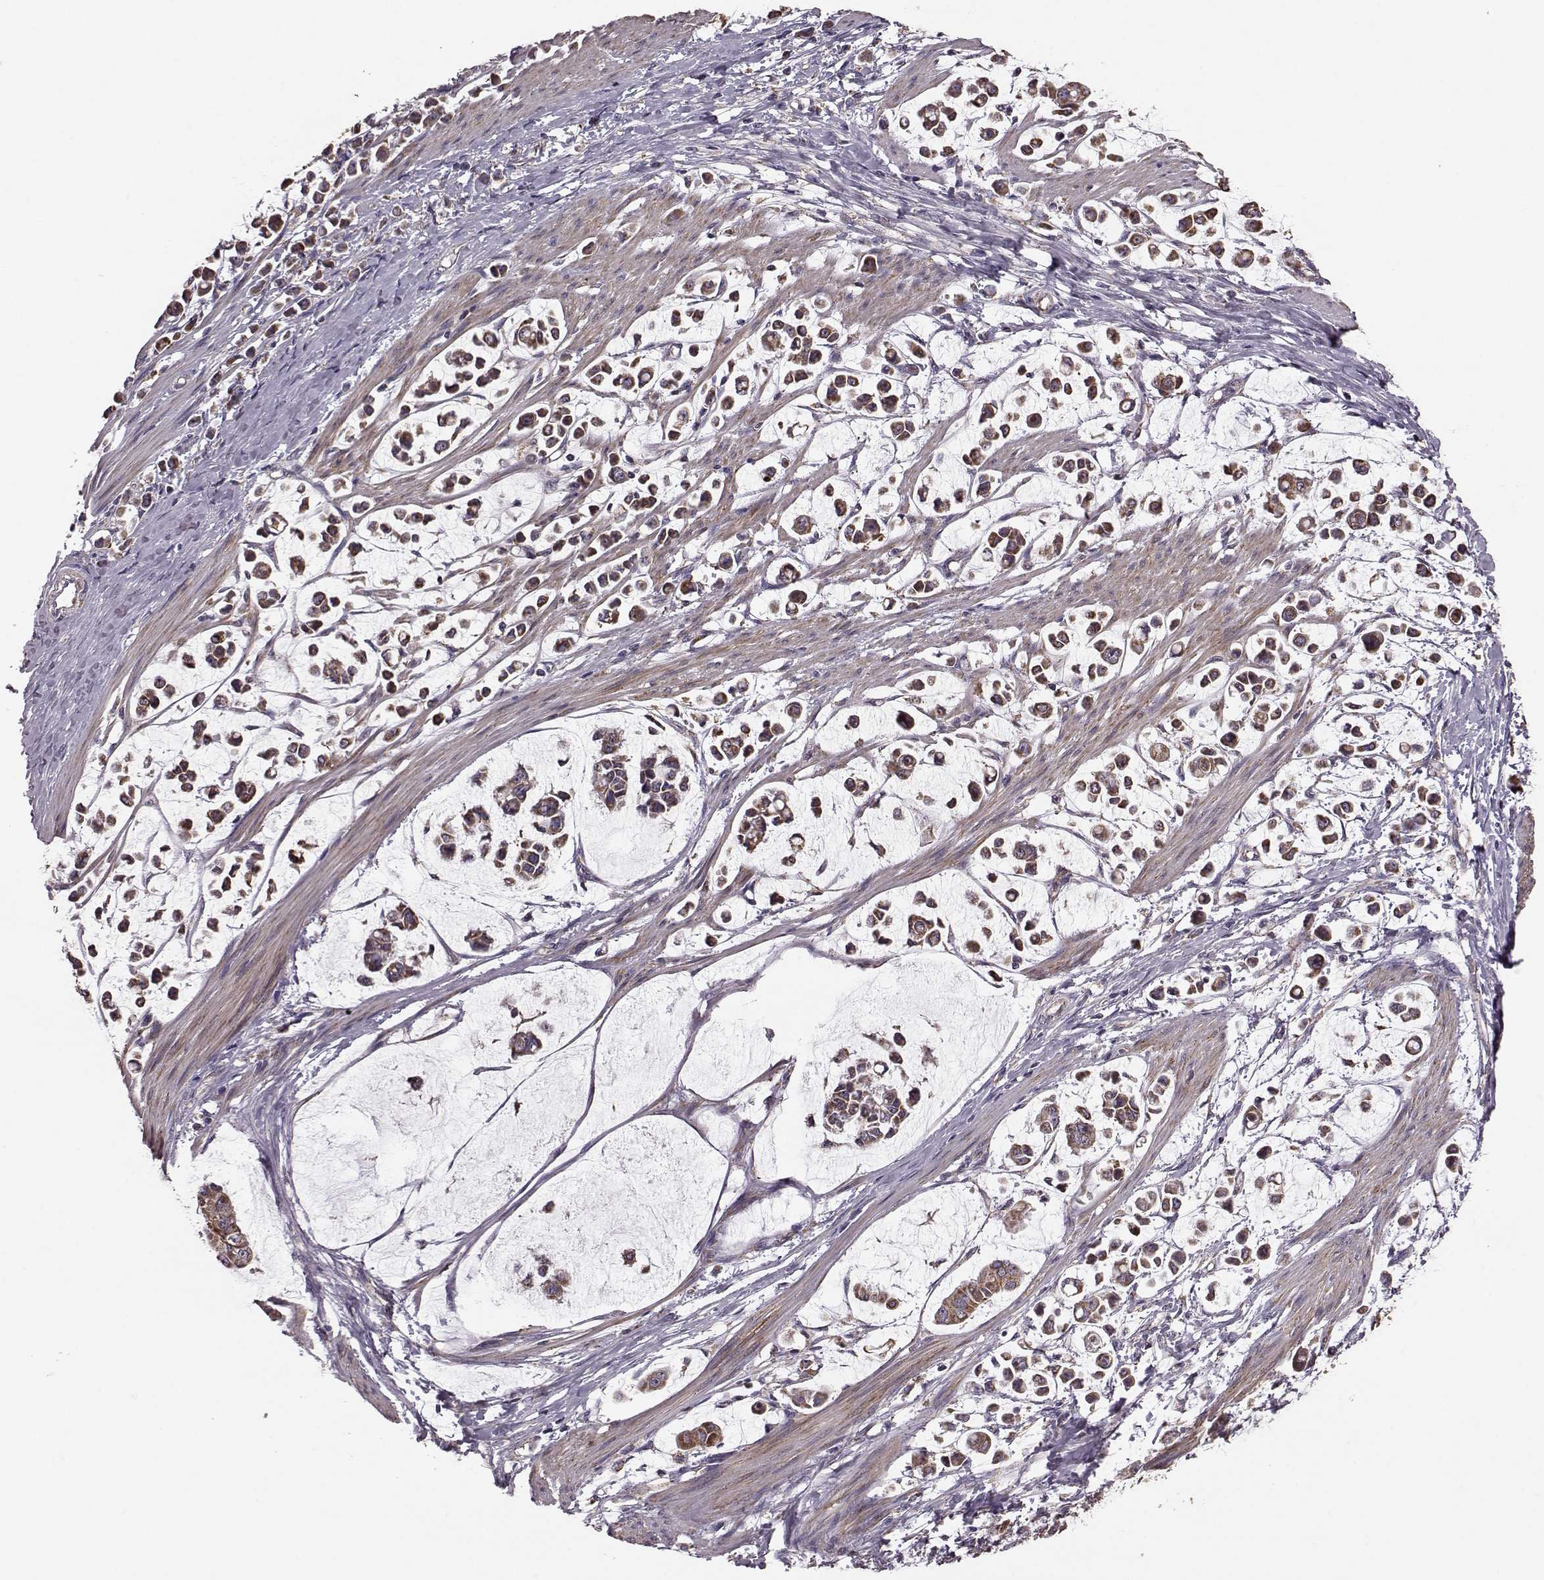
{"staining": {"intensity": "moderate", "quantity": ">75%", "location": "cytoplasmic/membranous"}, "tissue": "stomach cancer", "cell_type": "Tumor cells", "image_type": "cancer", "snomed": [{"axis": "morphology", "description": "Adenocarcinoma, NOS"}, {"axis": "topography", "description": "Stomach"}], "caption": "Stomach cancer (adenocarcinoma) stained for a protein (brown) exhibits moderate cytoplasmic/membranous positive staining in approximately >75% of tumor cells.", "gene": "PUDP", "patient": {"sex": "male", "age": 82}}